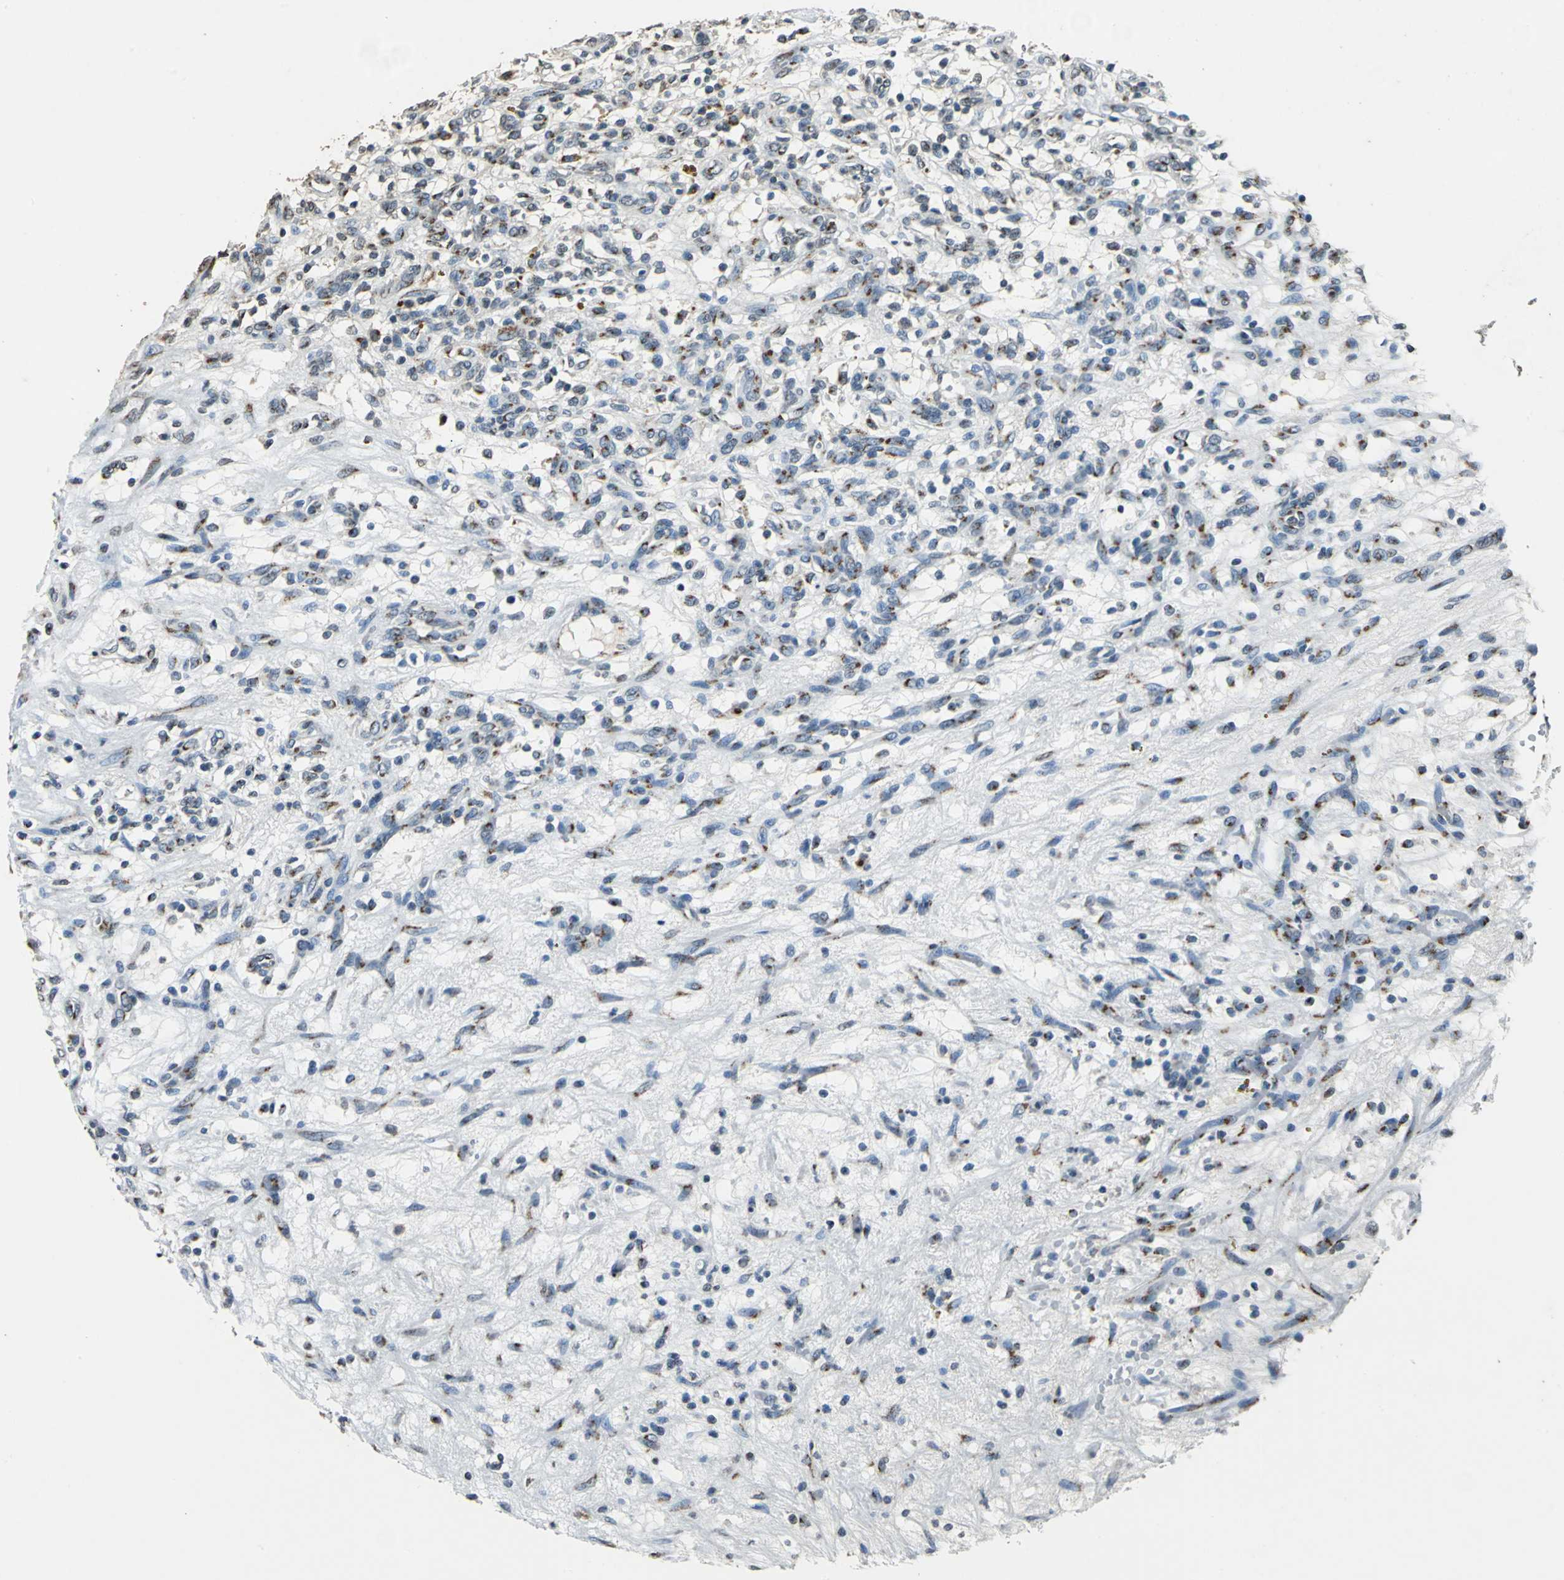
{"staining": {"intensity": "weak", "quantity": "25%-75%", "location": "cytoplasmic/membranous"}, "tissue": "renal cancer", "cell_type": "Tumor cells", "image_type": "cancer", "snomed": [{"axis": "morphology", "description": "Adenocarcinoma, NOS"}, {"axis": "topography", "description": "Kidney"}], "caption": "Renal adenocarcinoma tissue displays weak cytoplasmic/membranous positivity in about 25%-75% of tumor cells (IHC, brightfield microscopy, high magnification).", "gene": "TMEM115", "patient": {"sex": "female", "age": 57}}